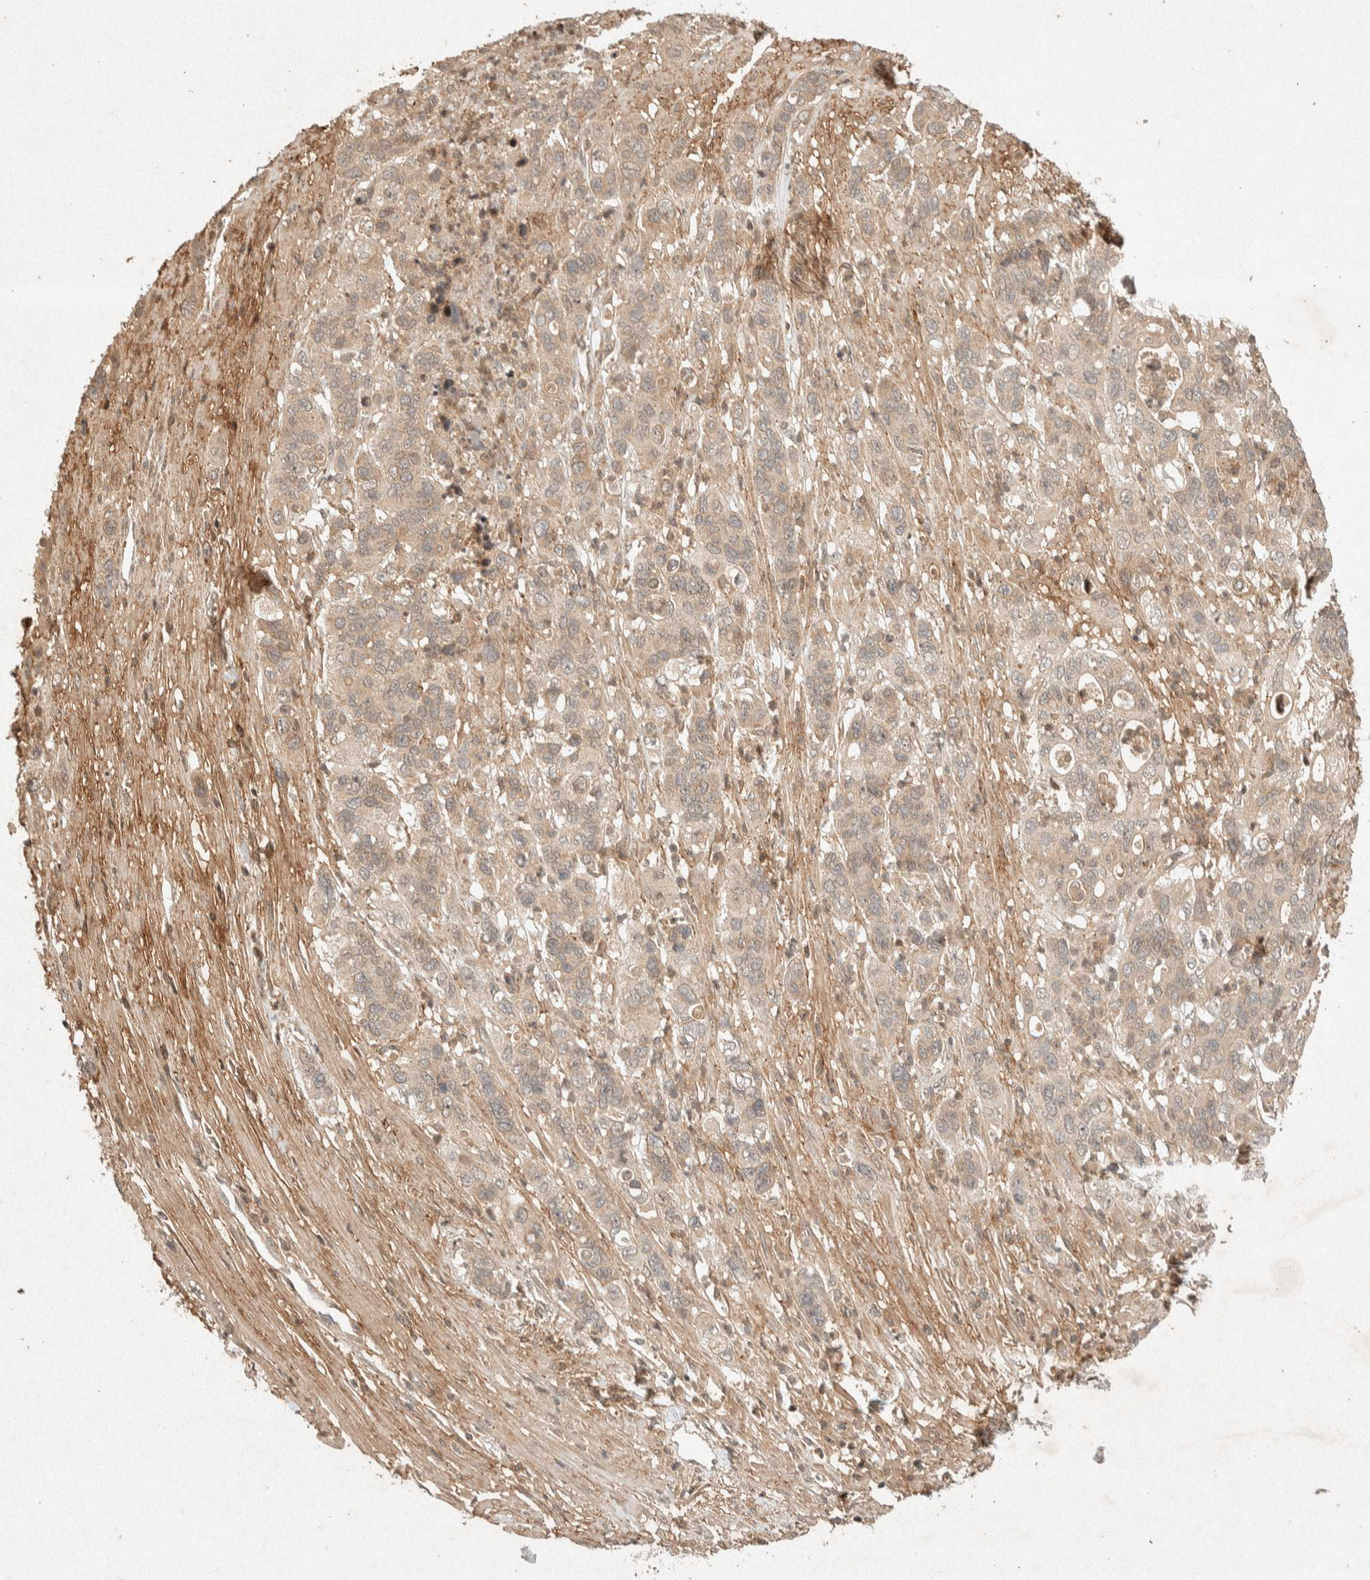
{"staining": {"intensity": "weak", "quantity": "<25%", "location": "cytoplasmic/membranous"}, "tissue": "pancreatic cancer", "cell_type": "Tumor cells", "image_type": "cancer", "snomed": [{"axis": "morphology", "description": "Adenocarcinoma, NOS"}, {"axis": "topography", "description": "Pancreas"}], "caption": "Pancreatic cancer stained for a protein using immunohistochemistry displays no staining tumor cells.", "gene": "THRA", "patient": {"sex": "female", "age": 71}}